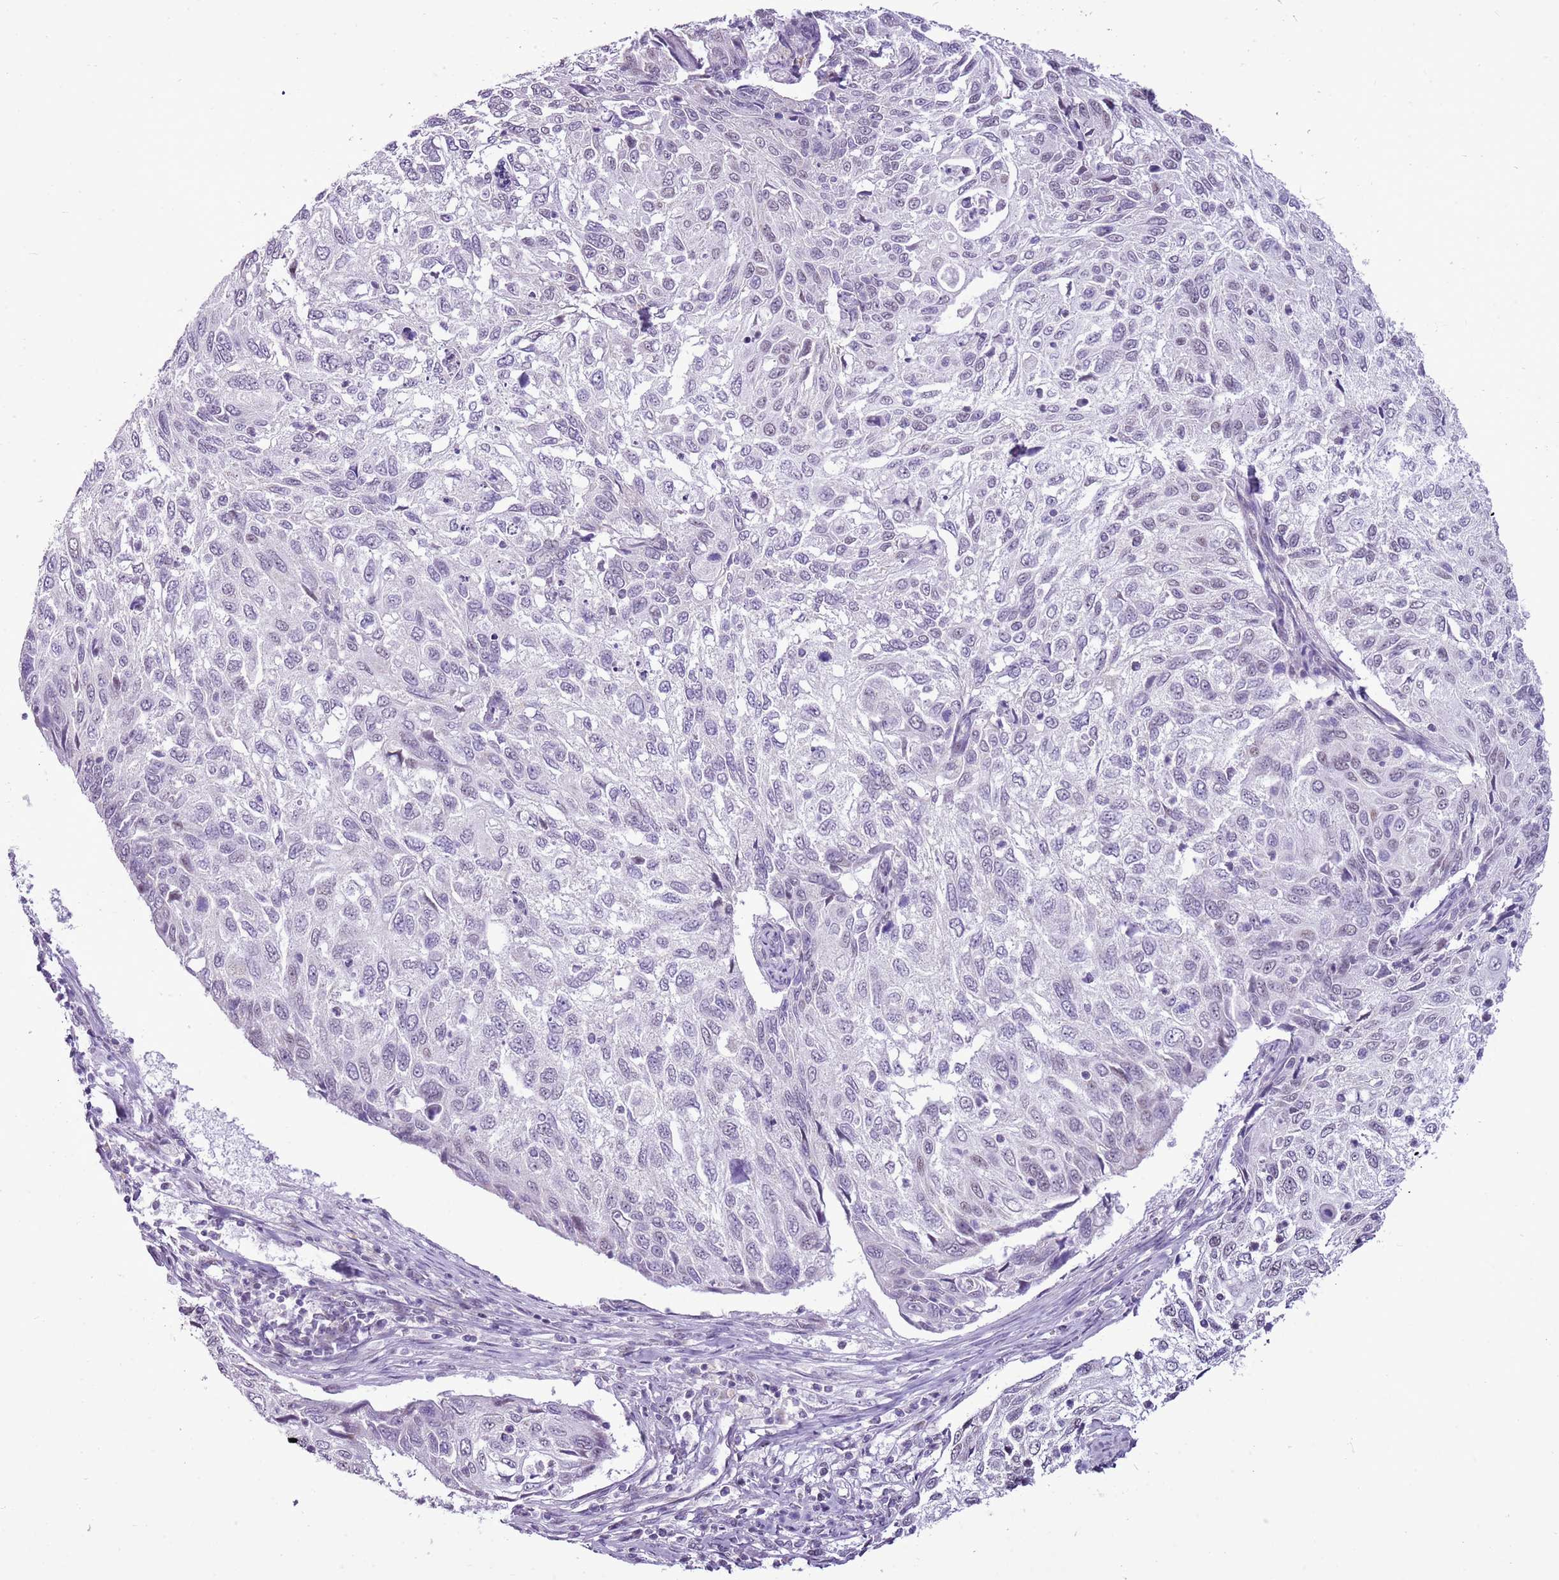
{"staining": {"intensity": "negative", "quantity": "none", "location": "none"}, "tissue": "cervical cancer", "cell_type": "Tumor cells", "image_type": "cancer", "snomed": [{"axis": "morphology", "description": "Squamous cell carcinoma, NOS"}, {"axis": "topography", "description": "Cervix"}], "caption": "Human cervical cancer stained for a protein using IHC demonstrates no staining in tumor cells.", "gene": "RPL3L", "patient": {"sex": "female", "age": 70}}